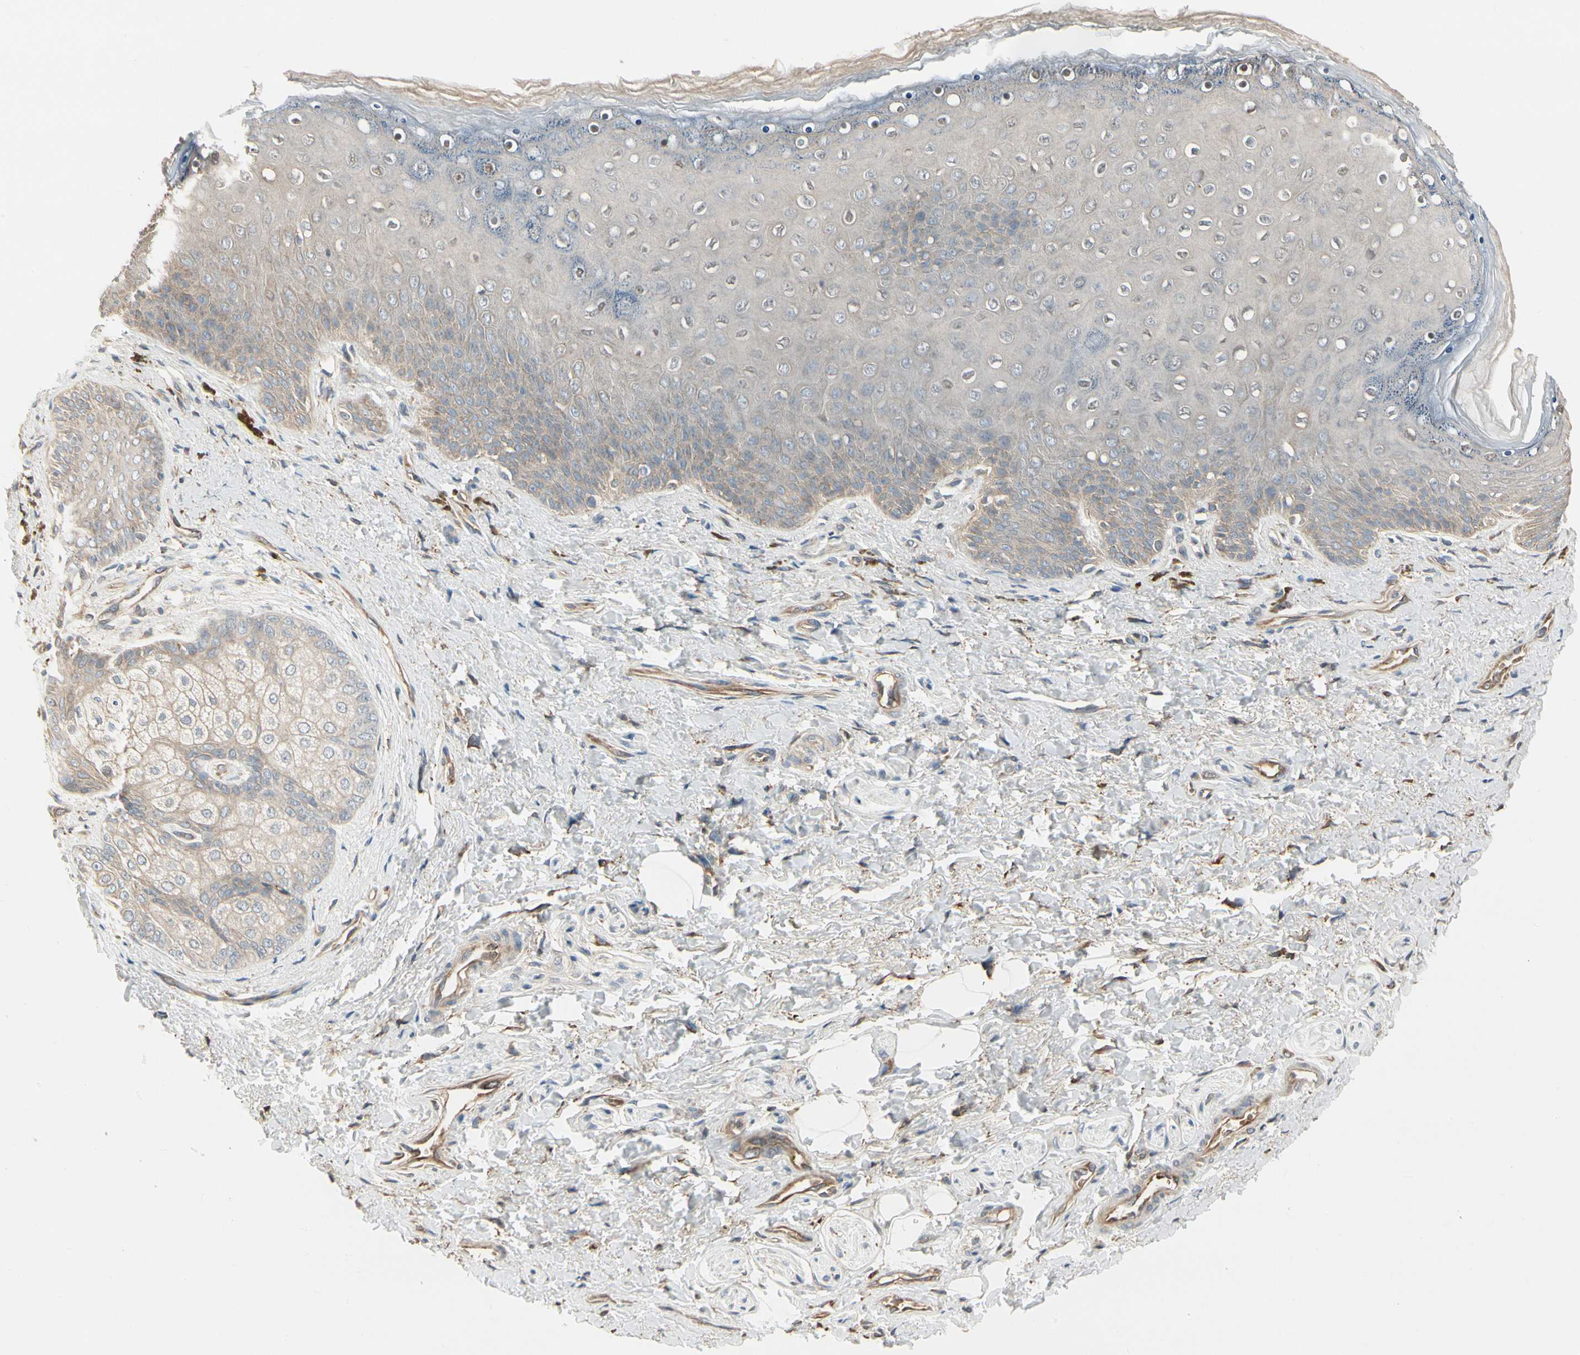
{"staining": {"intensity": "weak", "quantity": ">75%", "location": "cytoplasmic/membranous"}, "tissue": "skin", "cell_type": "Epidermal cells", "image_type": "normal", "snomed": [{"axis": "morphology", "description": "Normal tissue, NOS"}, {"axis": "topography", "description": "Anal"}], "caption": "High-magnification brightfield microscopy of unremarkable skin stained with DAB (3,3'-diaminobenzidine) (brown) and counterstained with hematoxylin (blue). epidermal cells exhibit weak cytoplasmic/membranous expression is seen in about>75% of cells.", "gene": "NUCB2", "patient": {"sex": "female", "age": 46}}